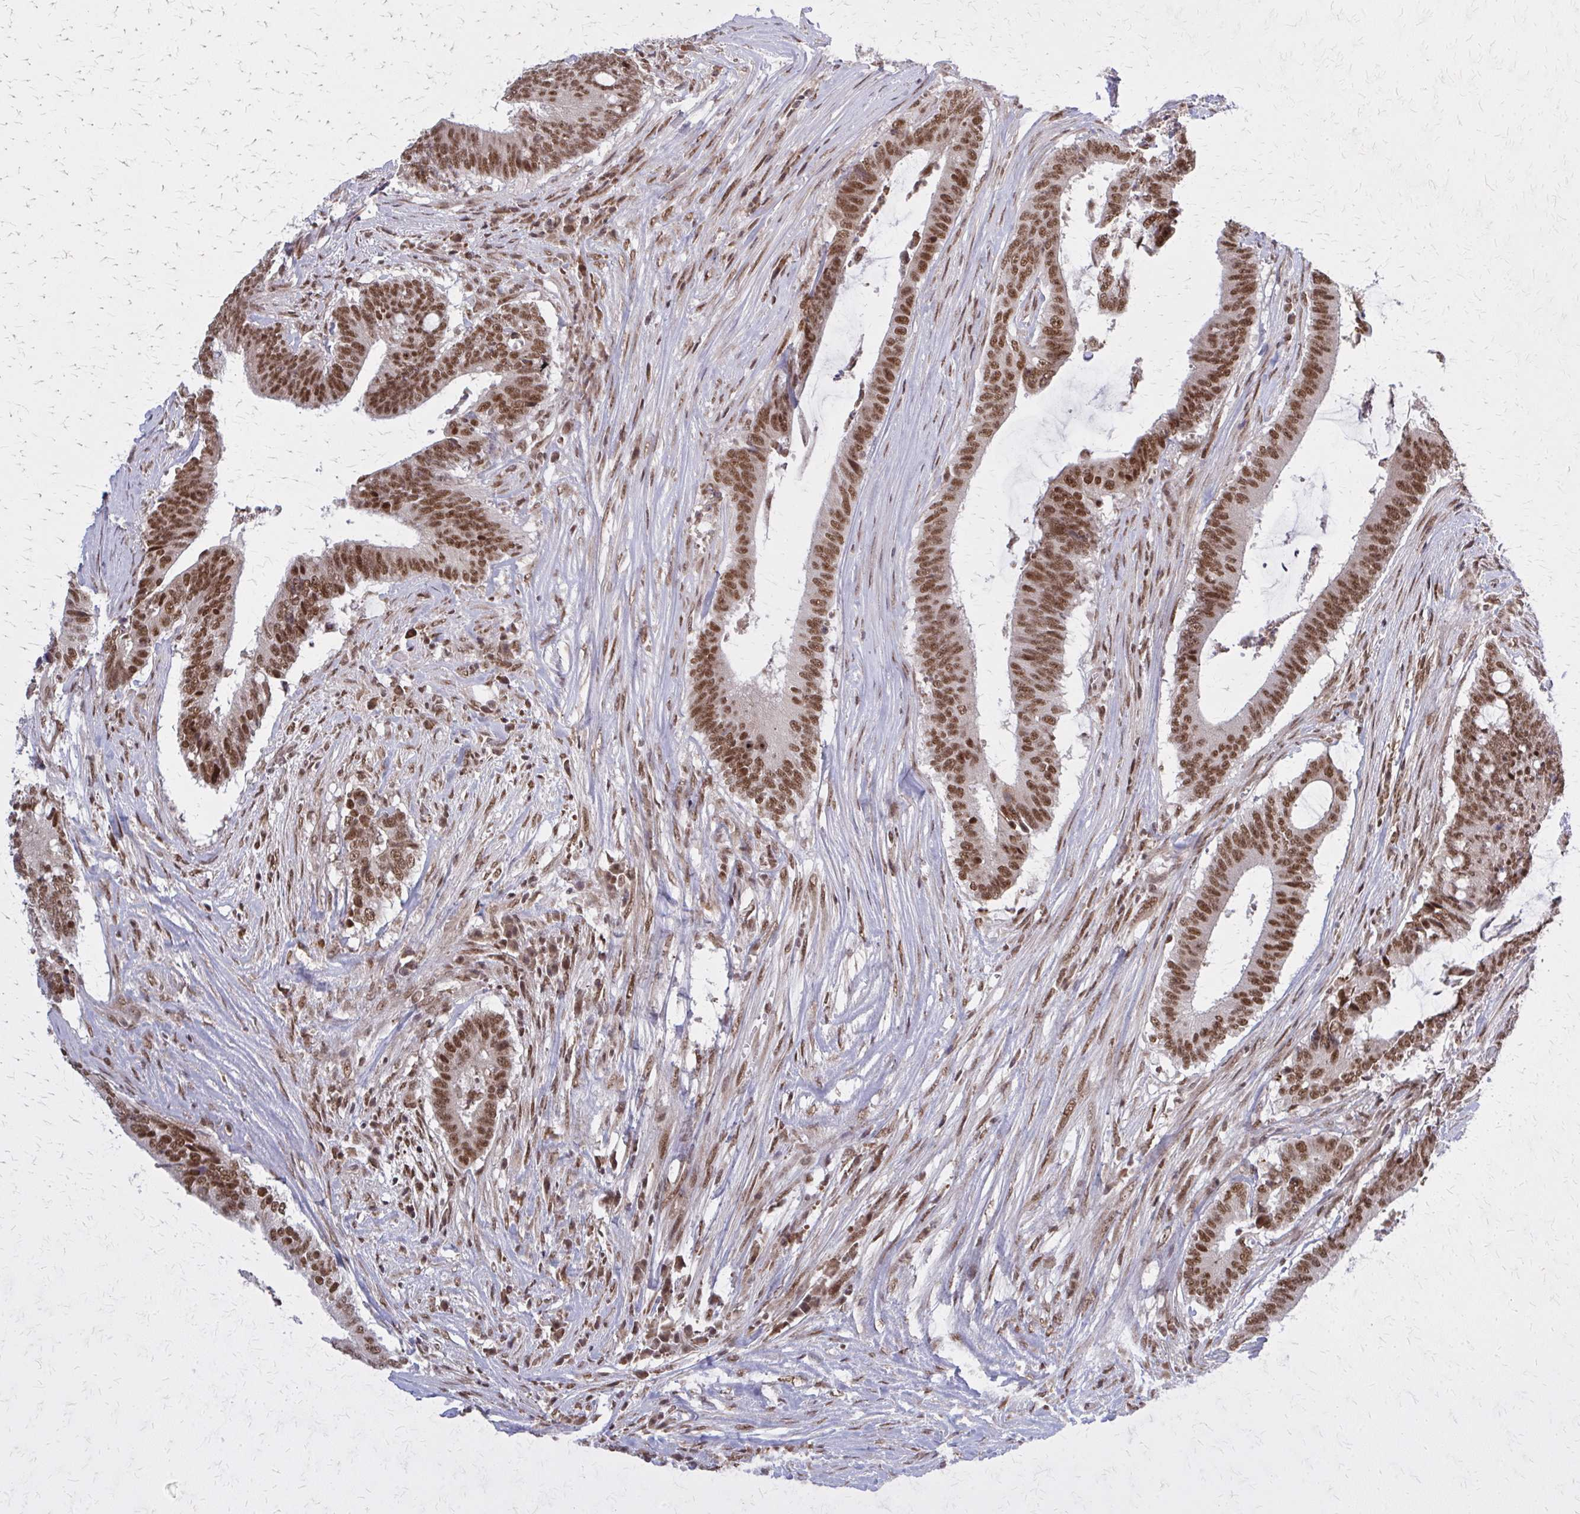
{"staining": {"intensity": "strong", "quantity": ">75%", "location": "nuclear"}, "tissue": "colorectal cancer", "cell_type": "Tumor cells", "image_type": "cancer", "snomed": [{"axis": "morphology", "description": "Adenocarcinoma, NOS"}, {"axis": "topography", "description": "Colon"}], "caption": "Human adenocarcinoma (colorectal) stained with a brown dye exhibits strong nuclear positive expression in about >75% of tumor cells.", "gene": "HDAC3", "patient": {"sex": "female", "age": 43}}